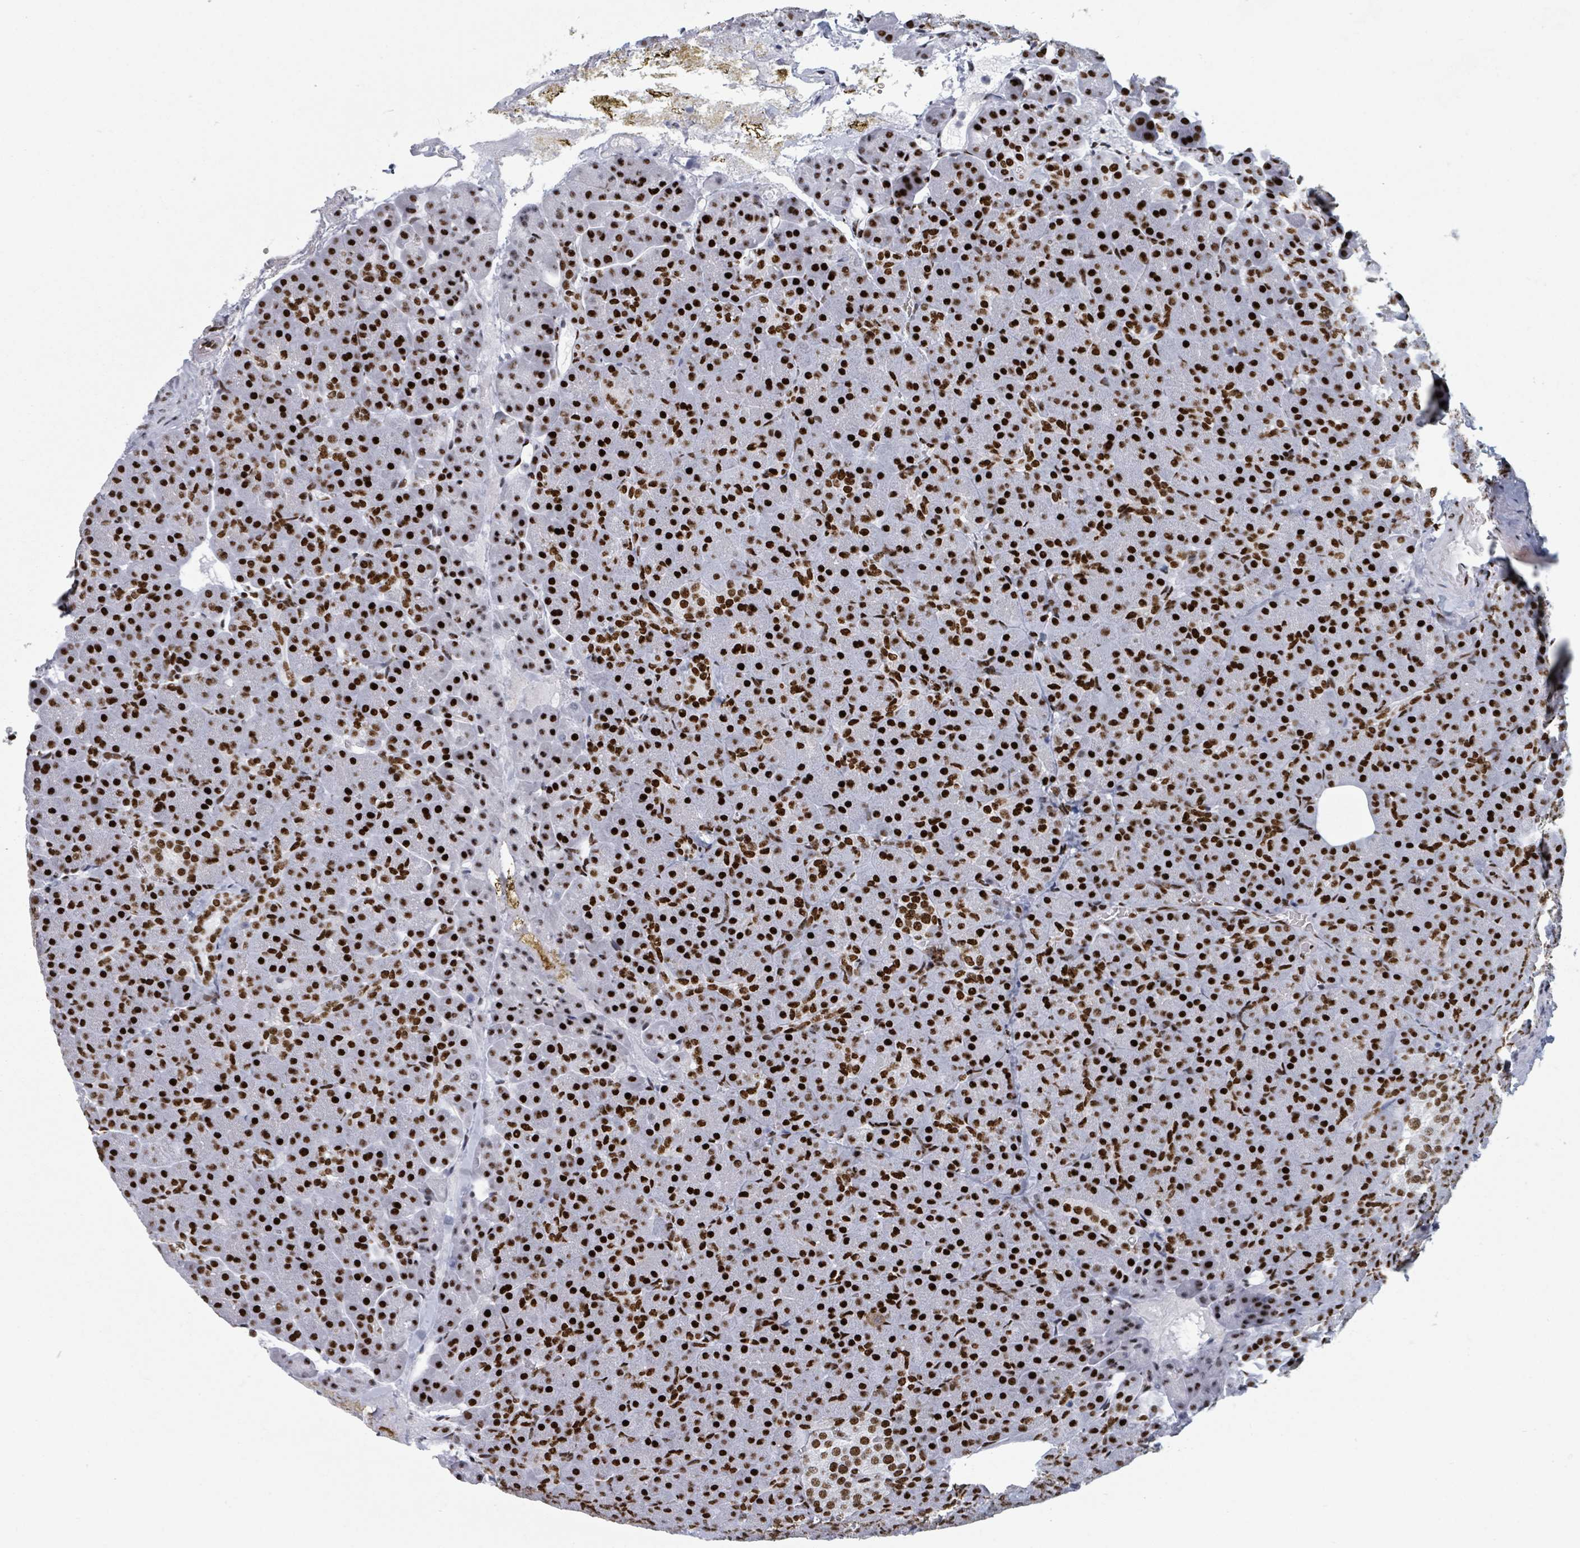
{"staining": {"intensity": "strong", "quantity": ">75%", "location": "nuclear"}, "tissue": "pancreas", "cell_type": "Exocrine glandular cells", "image_type": "normal", "snomed": [{"axis": "morphology", "description": "Normal tissue, NOS"}, {"axis": "topography", "description": "Pancreas"}], "caption": "Immunohistochemical staining of normal pancreas displays high levels of strong nuclear positivity in approximately >75% of exocrine glandular cells.", "gene": "DHX16", "patient": {"sex": "female", "age": 74}}